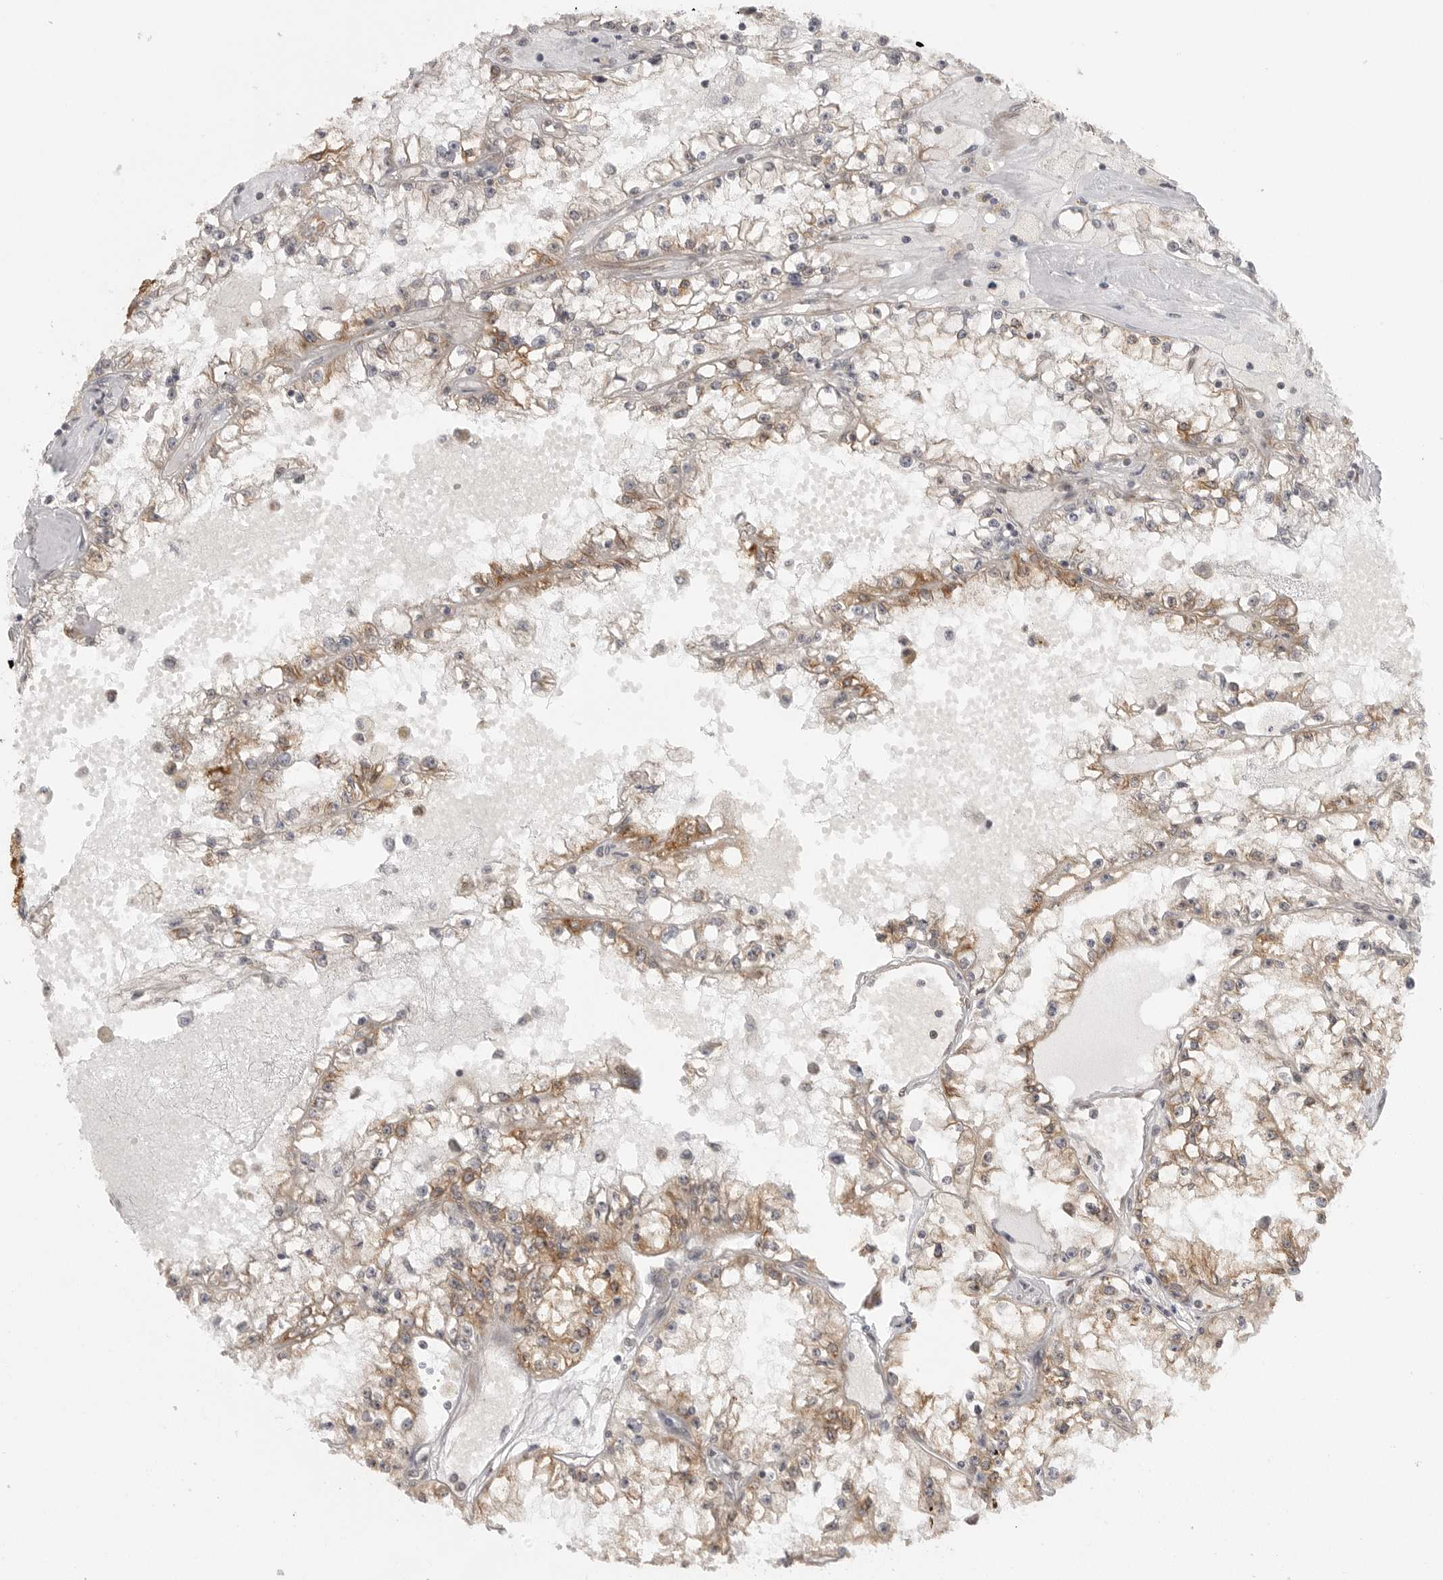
{"staining": {"intensity": "weak", "quantity": ">75%", "location": "cytoplasmic/membranous"}, "tissue": "renal cancer", "cell_type": "Tumor cells", "image_type": "cancer", "snomed": [{"axis": "morphology", "description": "Adenocarcinoma, NOS"}, {"axis": "topography", "description": "Kidney"}], "caption": "A photomicrograph of renal cancer (adenocarcinoma) stained for a protein shows weak cytoplasmic/membranous brown staining in tumor cells. (DAB IHC with brightfield microscopy, high magnification).", "gene": "CERS2", "patient": {"sex": "male", "age": 56}}